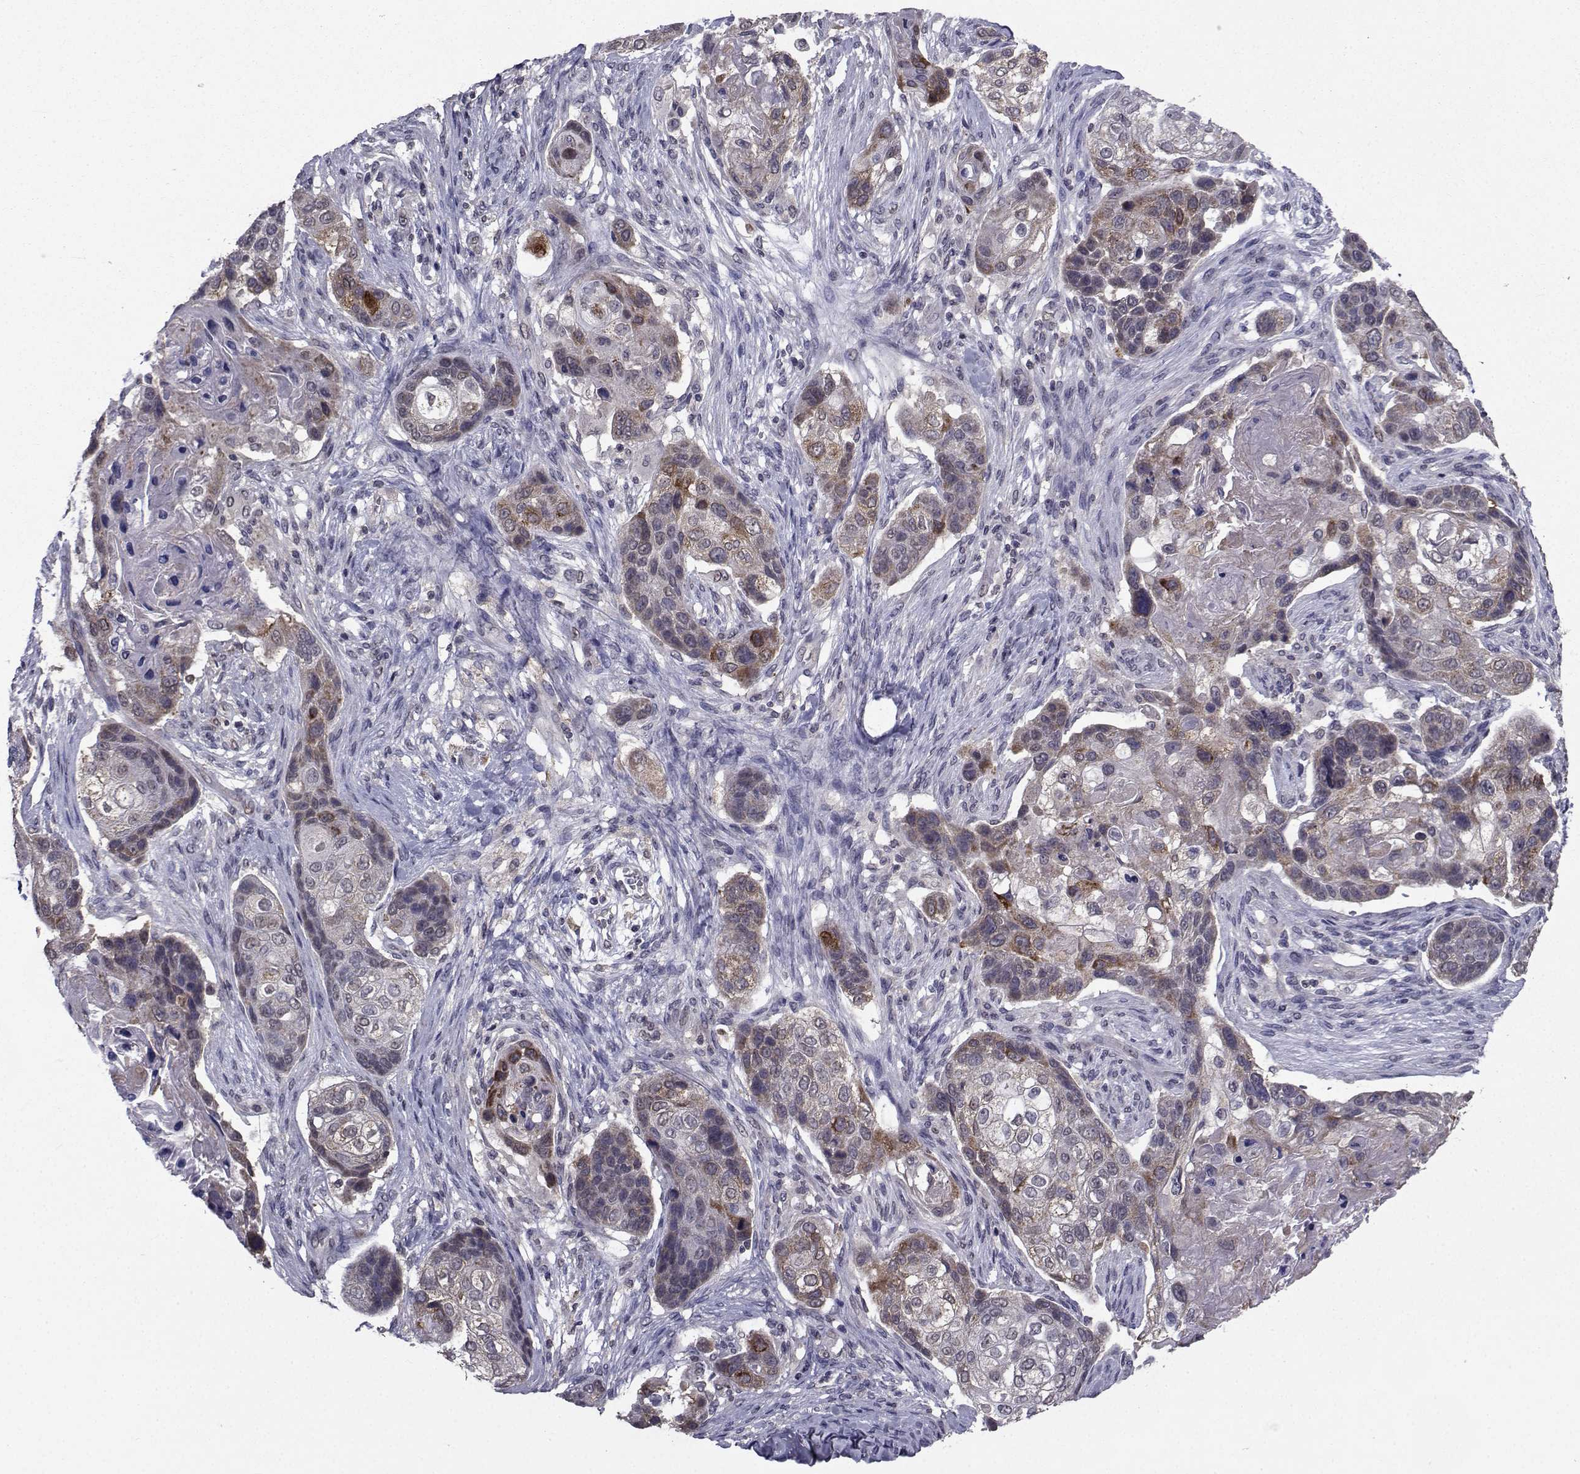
{"staining": {"intensity": "strong", "quantity": "<25%", "location": "cytoplasmic/membranous"}, "tissue": "lung cancer", "cell_type": "Tumor cells", "image_type": "cancer", "snomed": [{"axis": "morphology", "description": "Squamous cell carcinoma, NOS"}, {"axis": "topography", "description": "Lung"}], "caption": "Lung cancer (squamous cell carcinoma) tissue exhibits strong cytoplasmic/membranous staining in about <25% of tumor cells, visualized by immunohistochemistry.", "gene": "CYP2S1", "patient": {"sex": "male", "age": 69}}